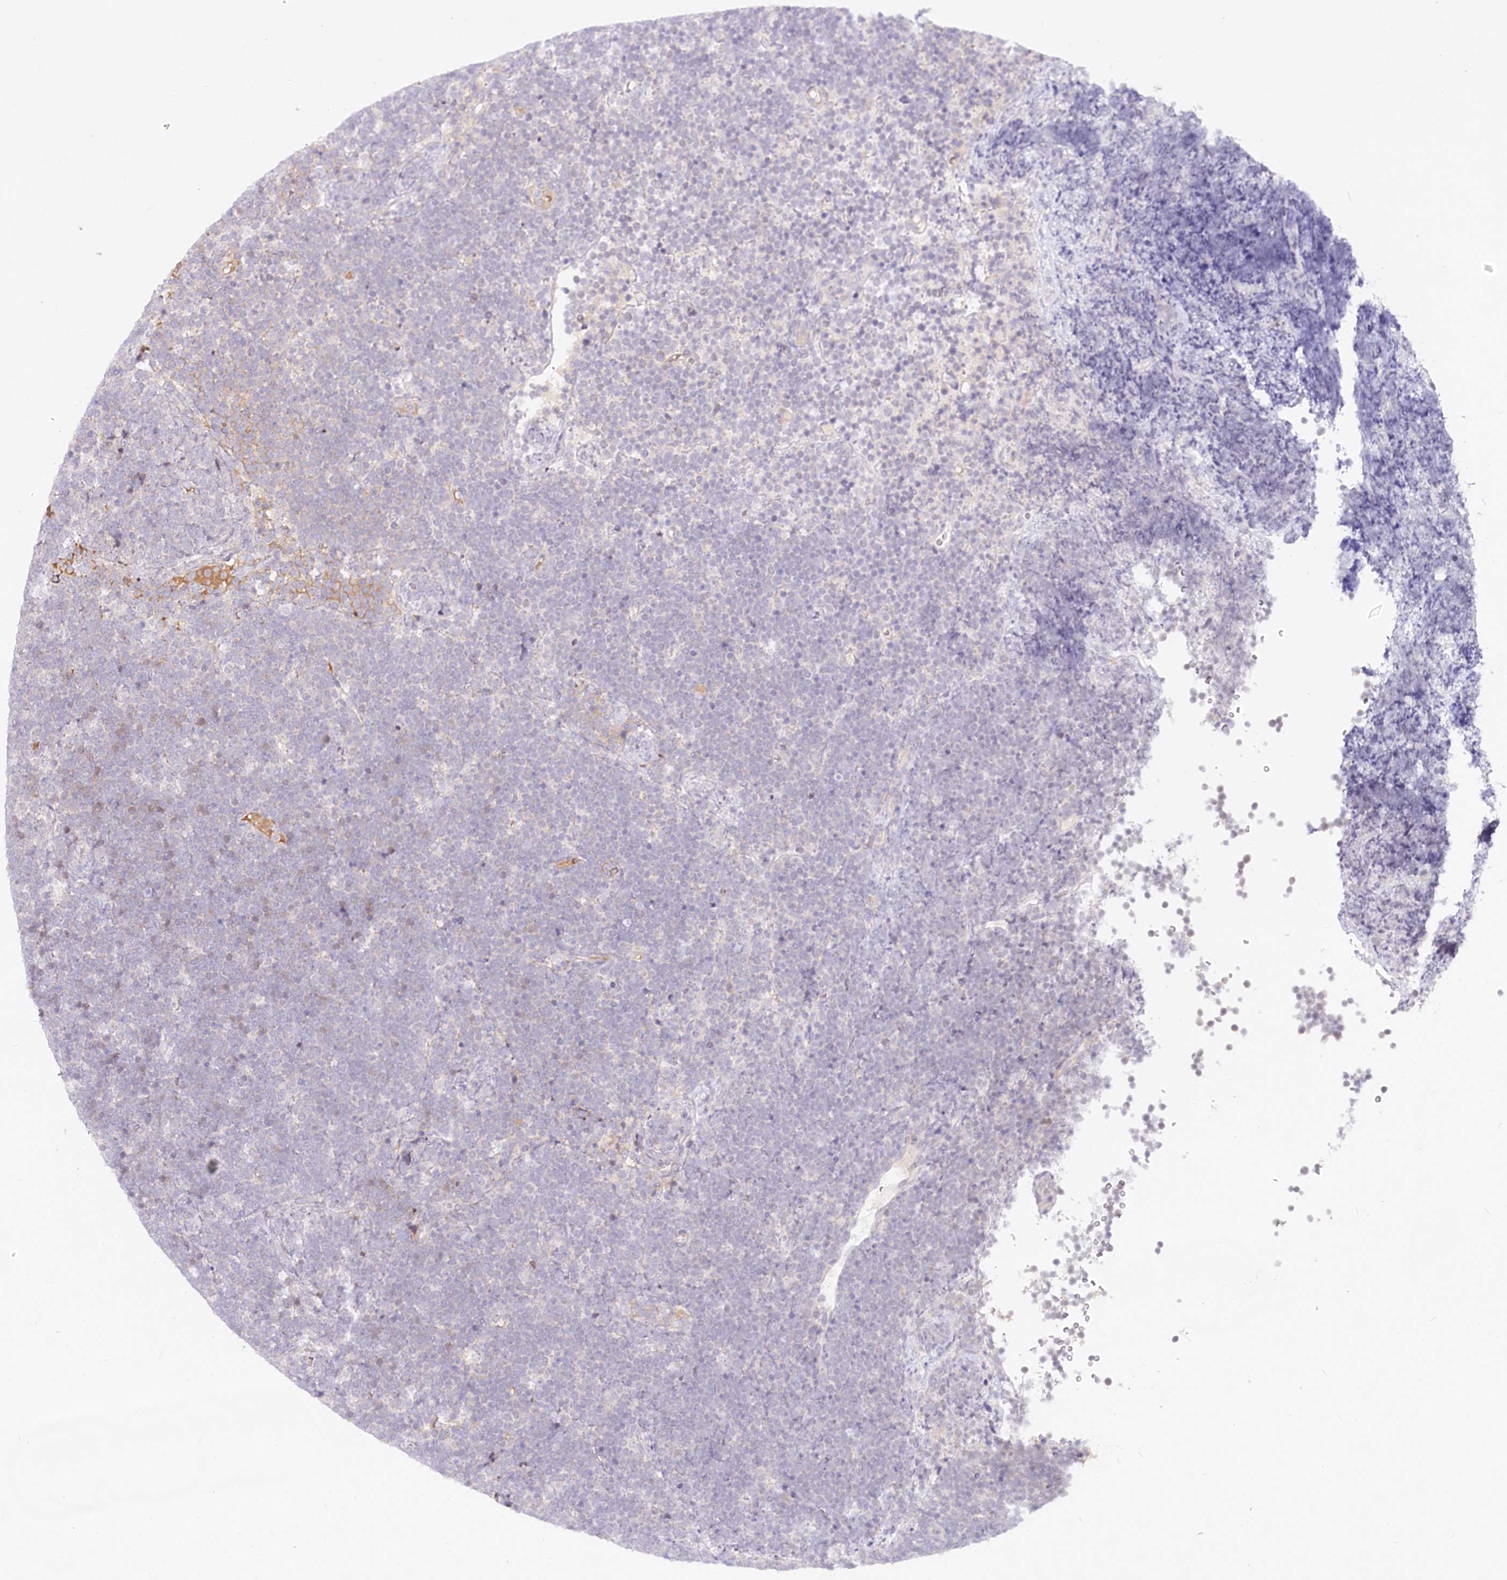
{"staining": {"intensity": "negative", "quantity": "none", "location": "none"}, "tissue": "lymphoma", "cell_type": "Tumor cells", "image_type": "cancer", "snomed": [{"axis": "morphology", "description": "Malignant lymphoma, non-Hodgkin's type, High grade"}, {"axis": "topography", "description": "Lymph node"}], "caption": "A high-resolution image shows IHC staining of malignant lymphoma, non-Hodgkin's type (high-grade), which exhibits no significant staining in tumor cells.", "gene": "EFHC2", "patient": {"sex": "male", "age": 13}}